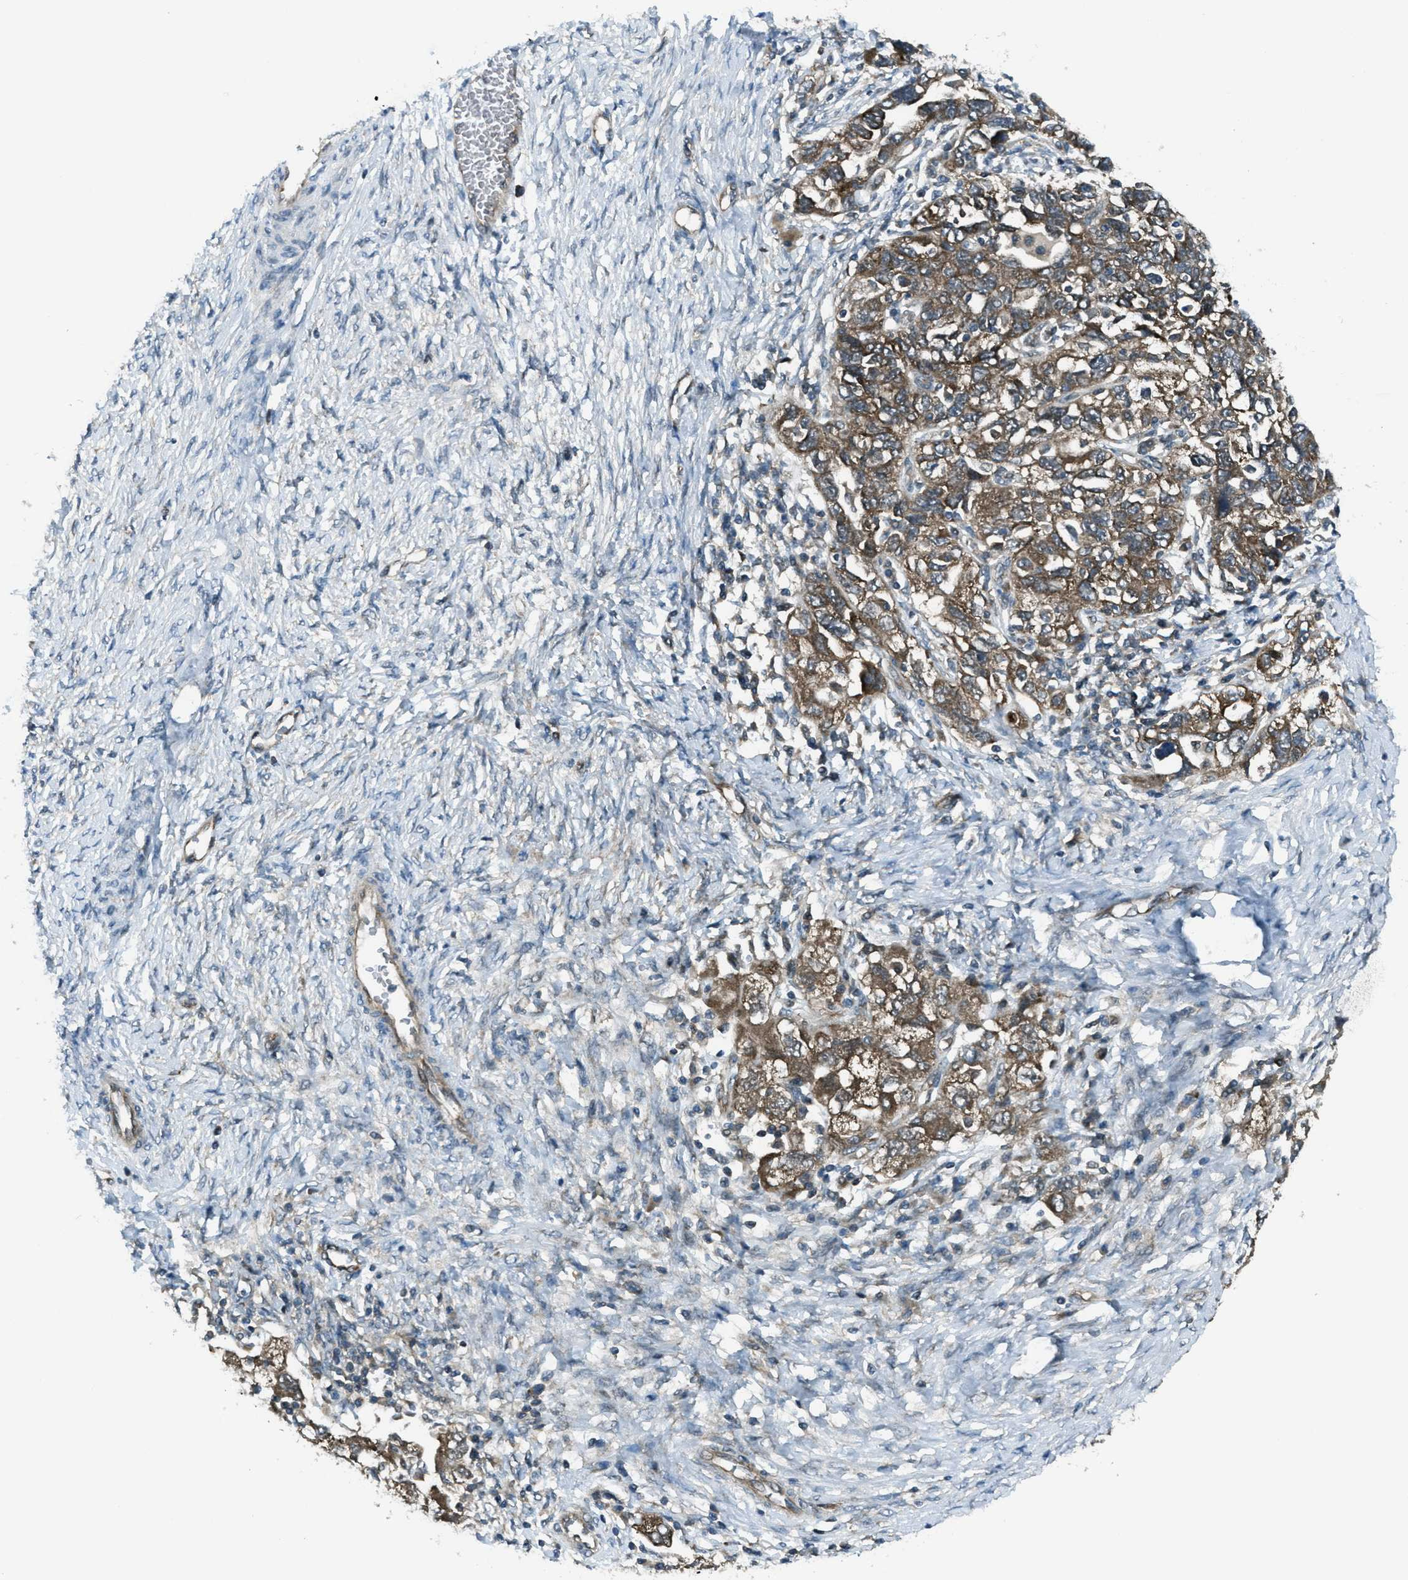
{"staining": {"intensity": "moderate", "quantity": ">75%", "location": "cytoplasmic/membranous"}, "tissue": "ovarian cancer", "cell_type": "Tumor cells", "image_type": "cancer", "snomed": [{"axis": "morphology", "description": "Carcinoma, NOS"}, {"axis": "morphology", "description": "Cystadenocarcinoma, serous, NOS"}, {"axis": "topography", "description": "Ovary"}], "caption": "Human ovarian cancer (serous cystadenocarcinoma) stained with a protein marker shows moderate staining in tumor cells.", "gene": "ASAP2", "patient": {"sex": "female", "age": 69}}